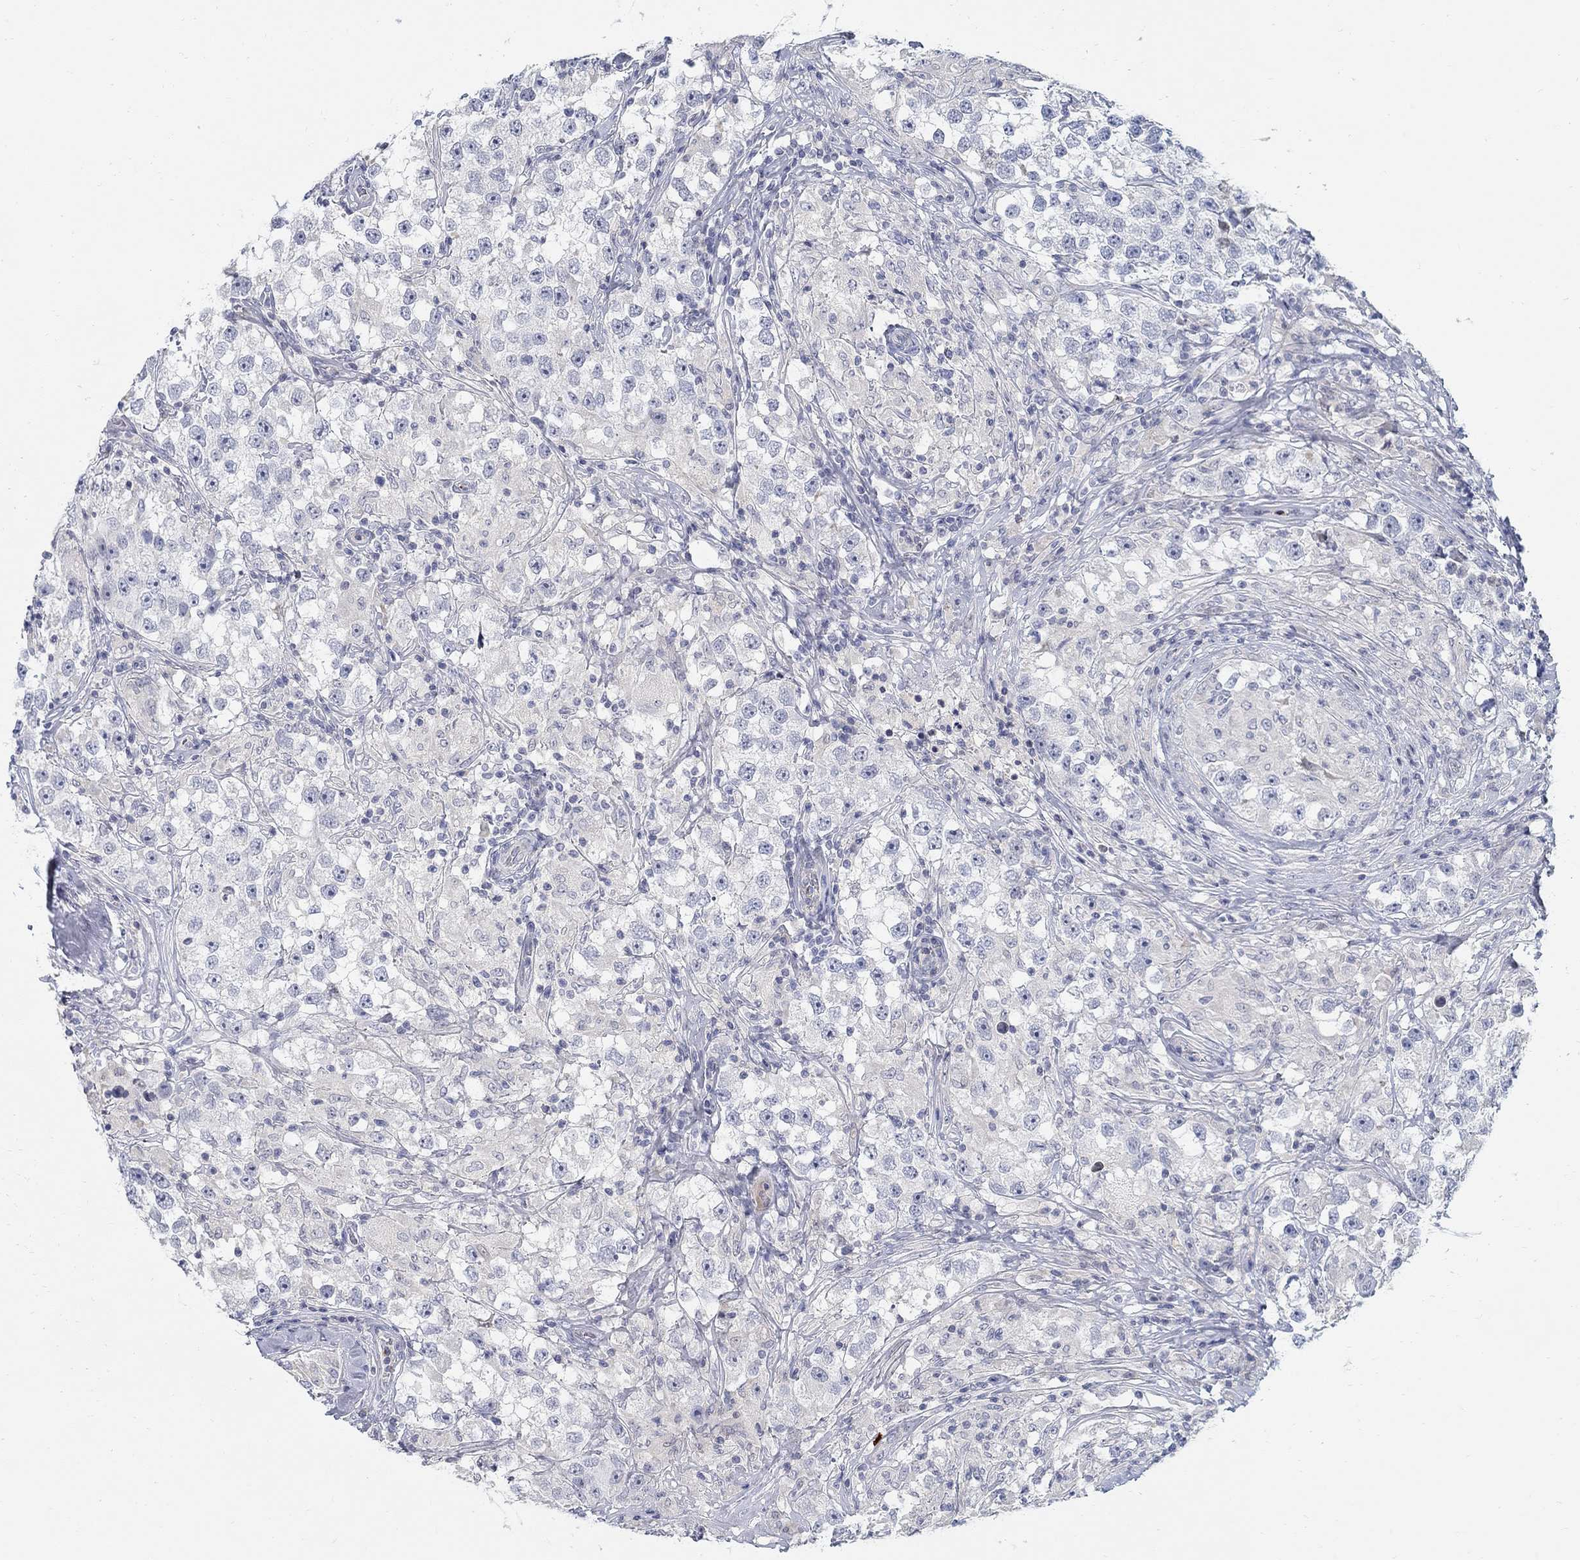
{"staining": {"intensity": "negative", "quantity": "none", "location": "none"}, "tissue": "testis cancer", "cell_type": "Tumor cells", "image_type": "cancer", "snomed": [{"axis": "morphology", "description": "Seminoma, NOS"}, {"axis": "topography", "description": "Testis"}], "caption": "High magnification brightfield microscopy of testis cancer stained with DAB (3,3'-diaminobenzidine) (brown) and counterstained with hematoxylin (blue): tumor cells show no significant positivity.", "gene": "ANO7", "patient": {"sex": "male", "age": 46}}